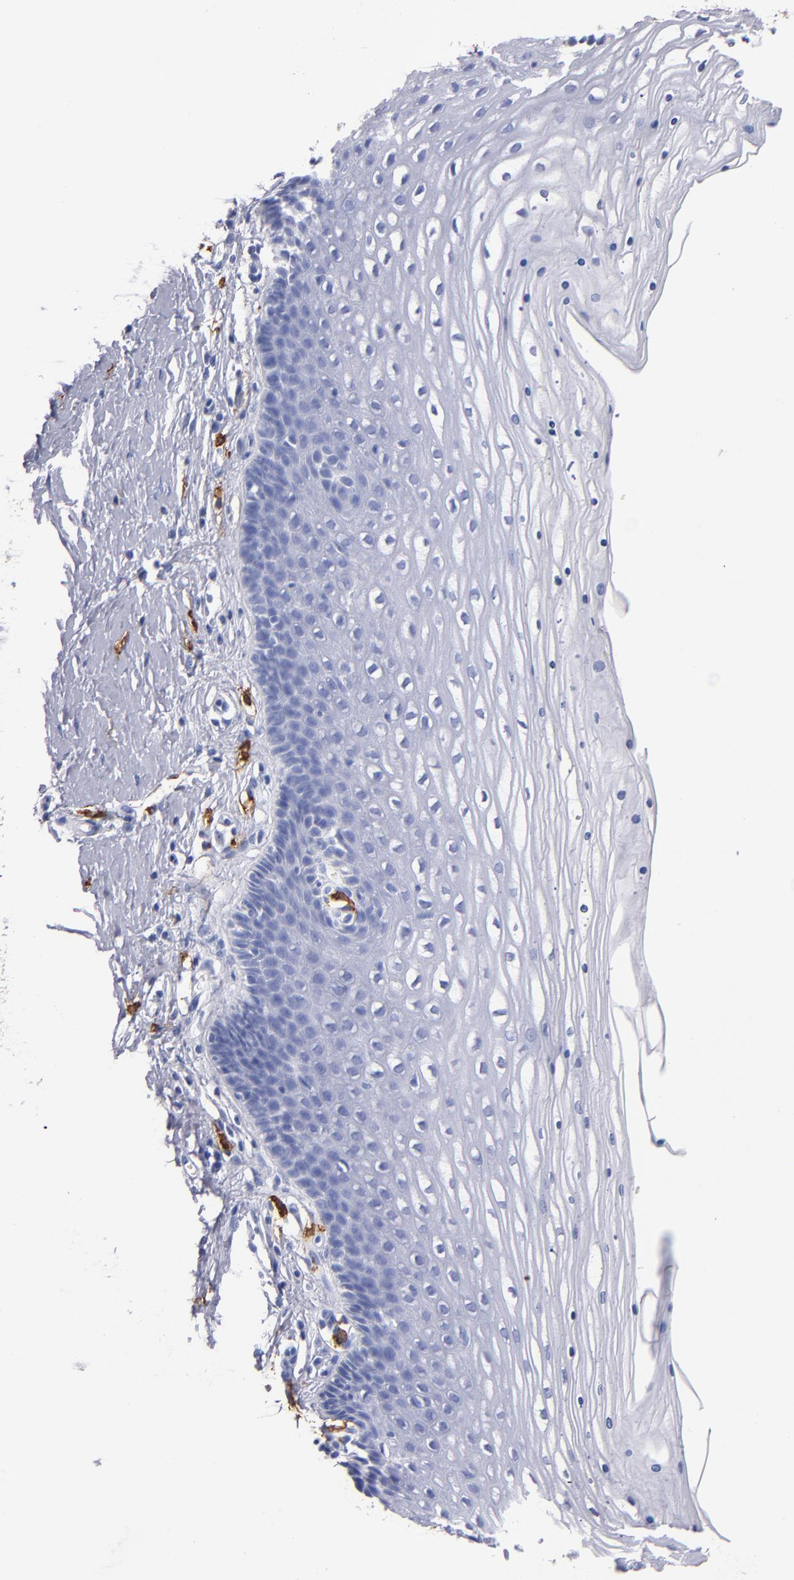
{"staining": {"intensity": "negative", "quantity": "none", "location": "none"}, "tissue": "cervix", "cell_type": "Glandular cells", "image_type": "normal", "snomed": [{"axis": "morphology", "description": "Normal tissue, NOS"}, {"axis": "topography", "description": "Cervix"}], "caption": "Immunohistochemical staining of benign cervix demonstrates no significant expression in glandular cells. The staining was performed using DAB (3,3'-diaminobenzidine) to visualize the protein expression in brown, while the nuclei were stained in blue with hematoxylin (Magnification: 20x).", "gene": "KIT", "patient": {"sex": "female", "age": 39}}